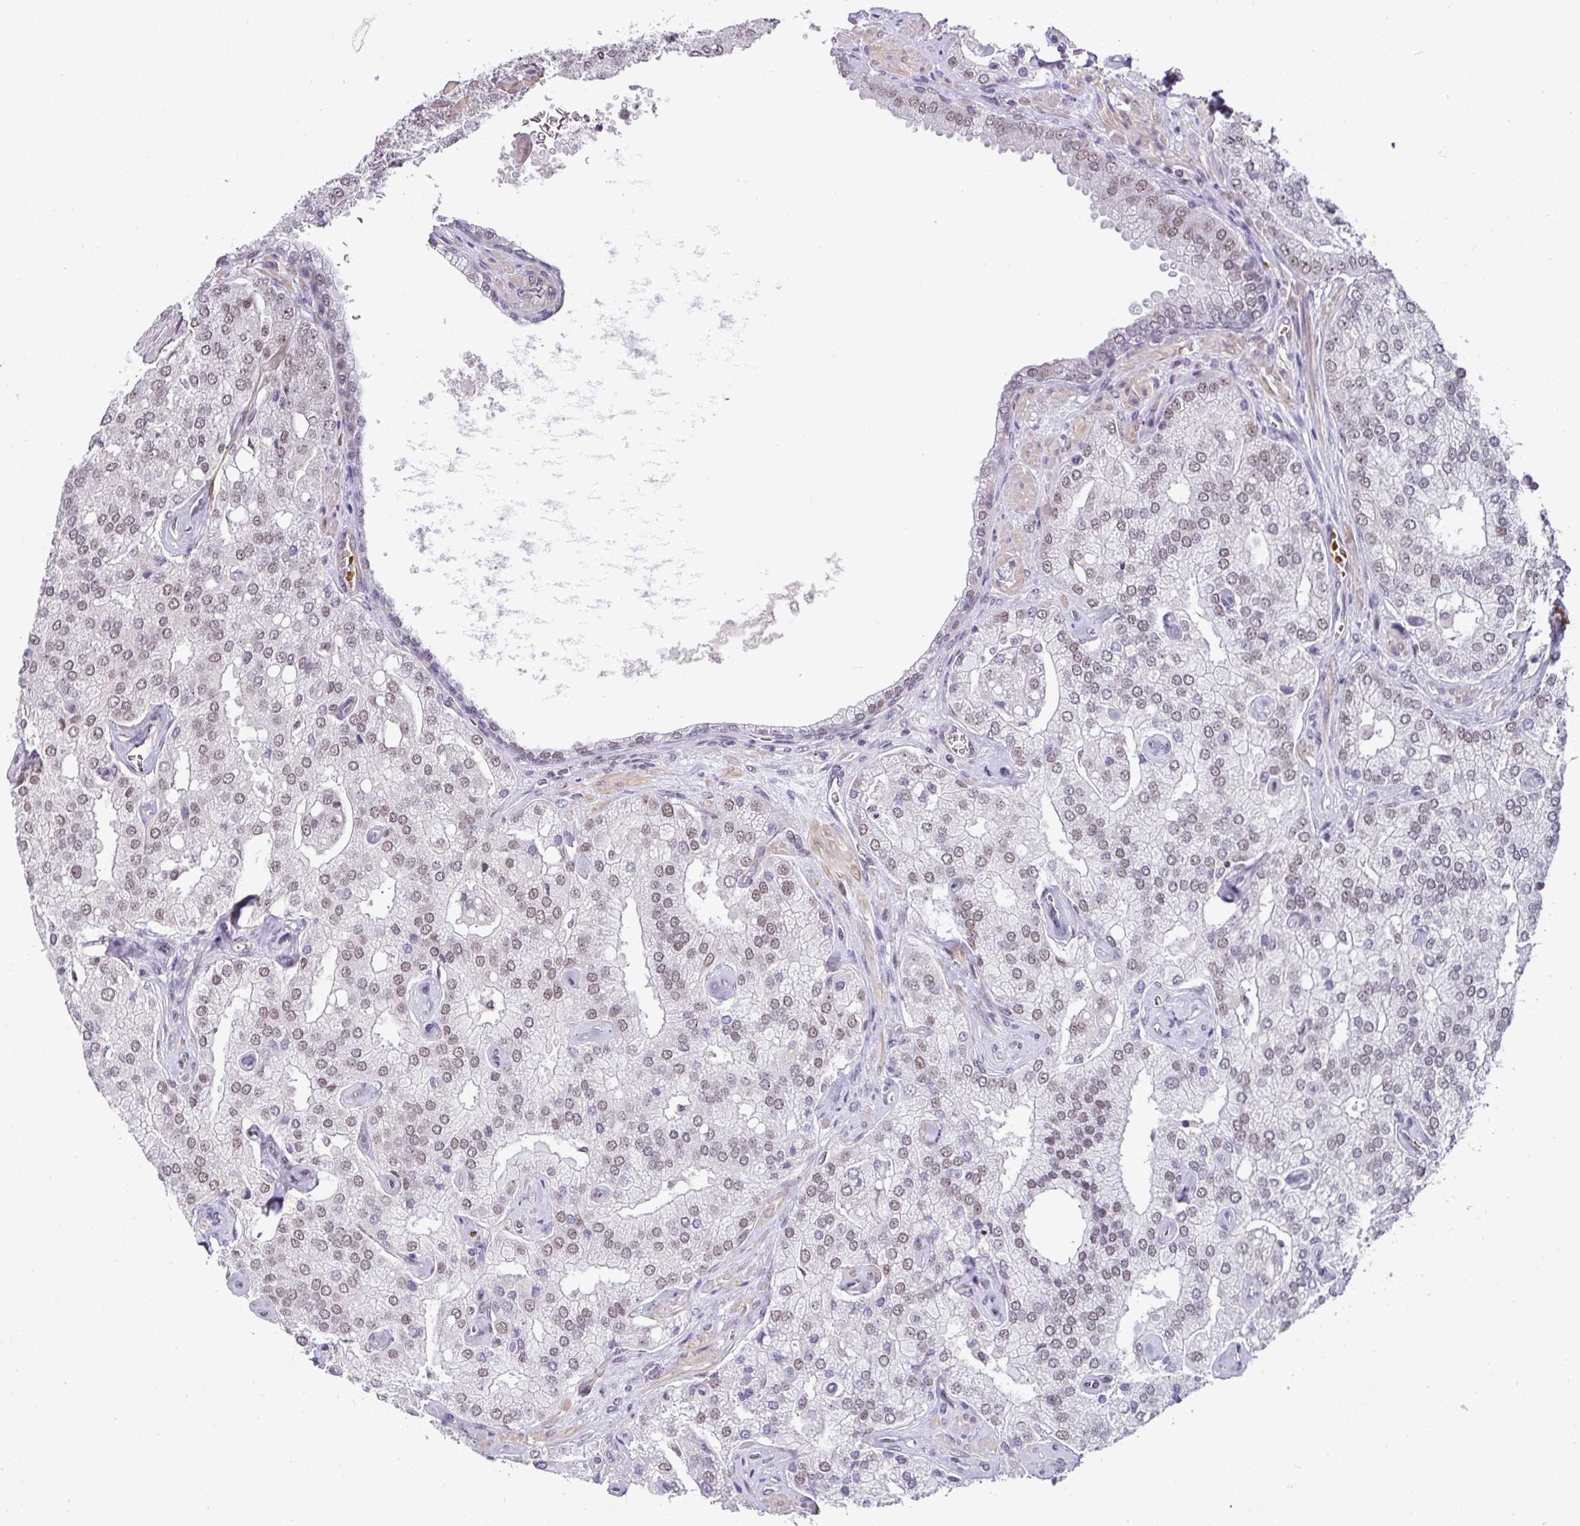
{"staining": {"intensity": "weak", "quantity": "25%-75%", "location": "nuclear"}, "tissue": "prostate cancer", "cell_type": "Tumor cells", "image_type": "cancer", "snomed": [{"axis": "morphology", "description": "Adenocarcinoma, High grade"}, {"axis": "topography", "description": "Prostate"}], "caption": "This is a micrograph of immunohistochemistry staining of high-grade adenocarcinoma (prostate), which shows weak expression in the nuclear of tumor cells.", "gene": "NCOA5", "patient": {"sex": "male", "age": 68}}